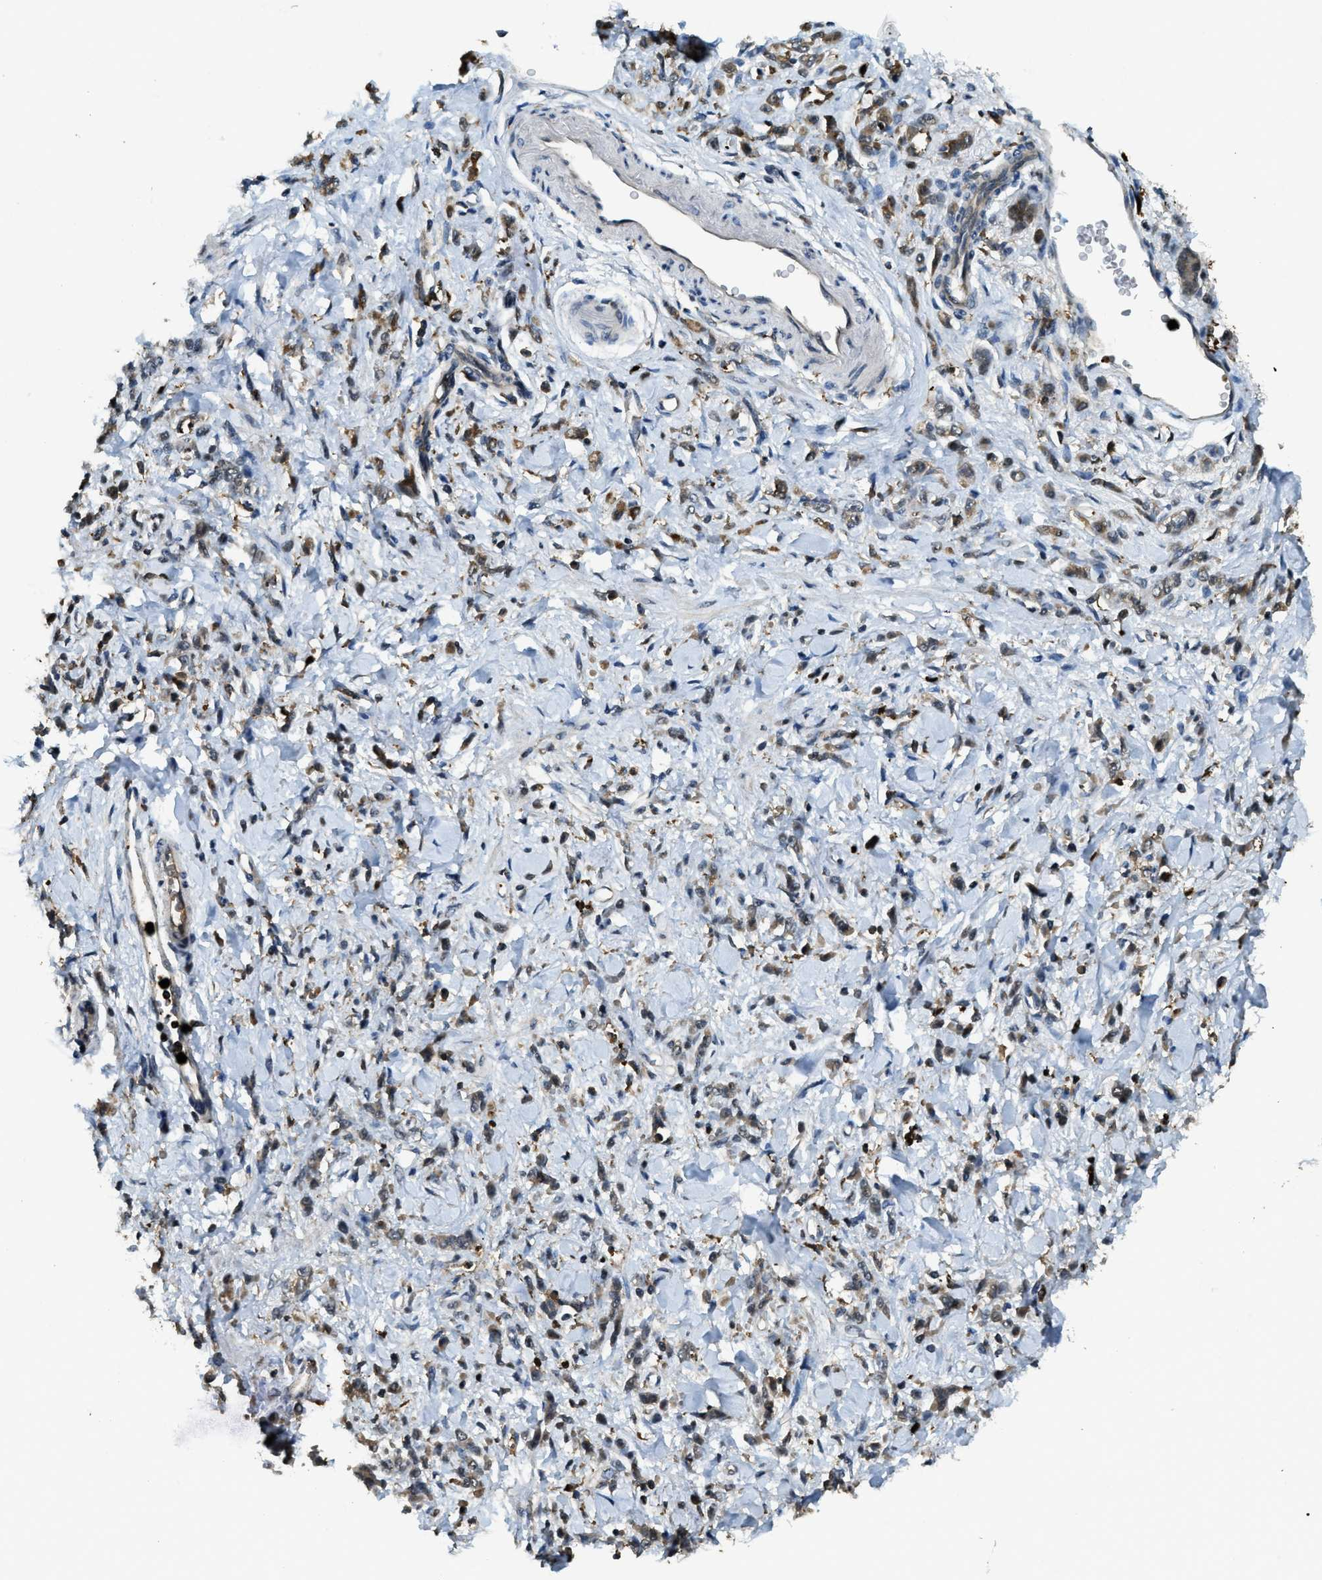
{"staining": {"intensity": "weak", "quantity": ">75%", "location": "cytoplasmic/membranous"}, "tissue": "stomach cancer", "cell_type": "Tumor cells", "image_type": "cancer", "snomed": [{"axis": "morphology", "description": "Normal tissue, NOS"}, {"axis": "morphology", "description": "Adenocarcinoma, NOS"}, {"axis": "topography", "description": "Stomach"}], "caption": "Tumor cells reveal low levels of weak cytoplasmic/membranous positivity in approximately >75% of cells in stomach cancer (adenocarcinoma).", "gene": "RNF141", "patient": {"sex": "male", "age": 82}}